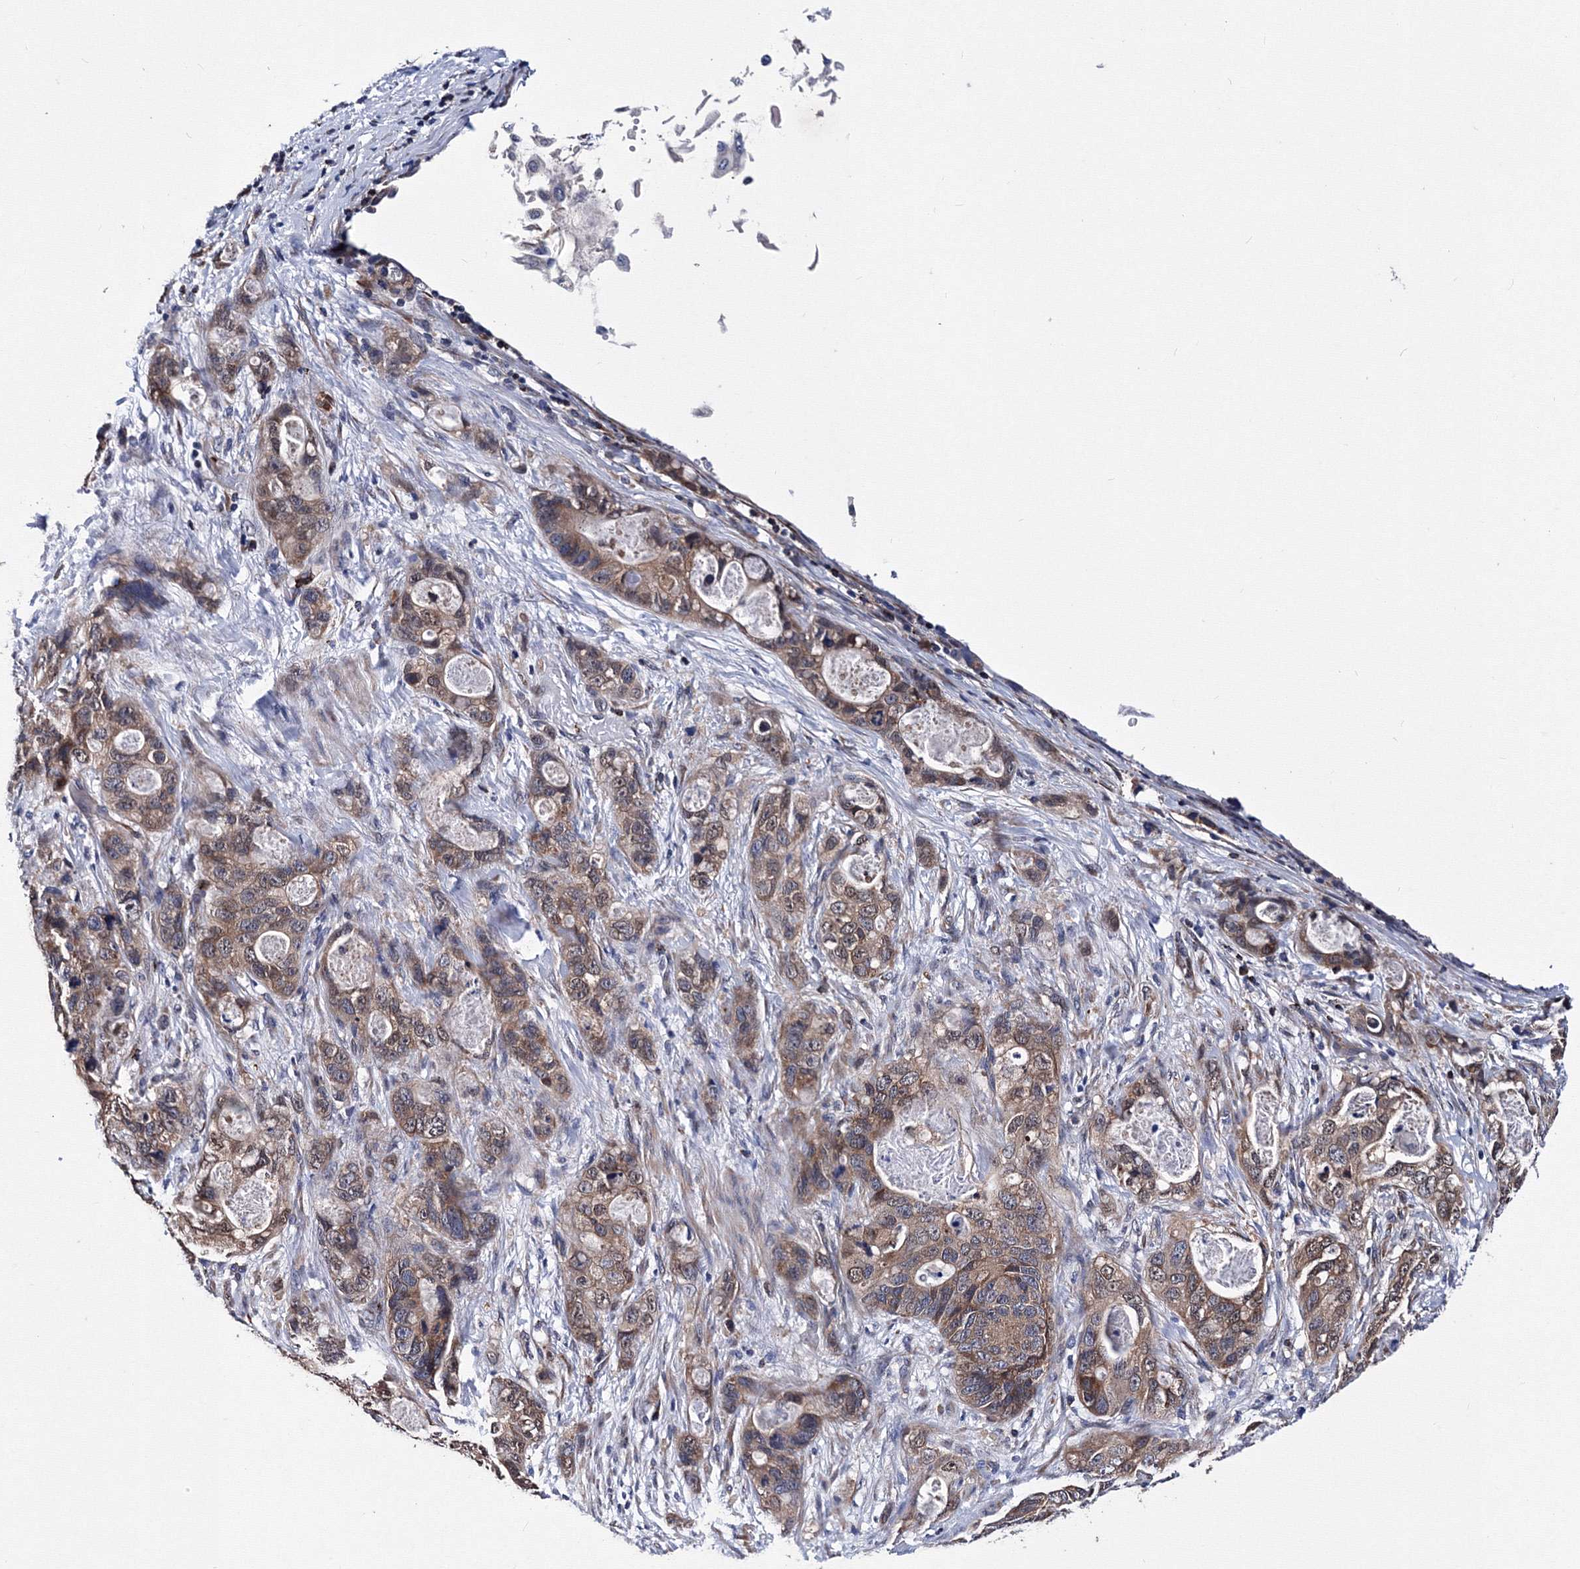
{"staining": {"intensity": "moderate", "quantity": ">75%", "location": "cytoplasmic/membranous"}, "tissue": "stomach cancer", "cell_type": "Tumor cells", "image_type": "cancer", "snomed": [{"axis": "morphology", "description": "Normal tissue, NOS"}, {"axis": "morphology", "description": "Adenocarcinoma, NOS"}, {"axis": "topography", "description": "Stomach"}], "caption": "Approximately >75% of tumor cells in human stomach cancer demonstrate moderate cytoplasmic/membranous protein expression as visualized by brown immunohistochemical staining.", "gene": "PHYKPL", "patient": {"sex": "female", "age": 89}}